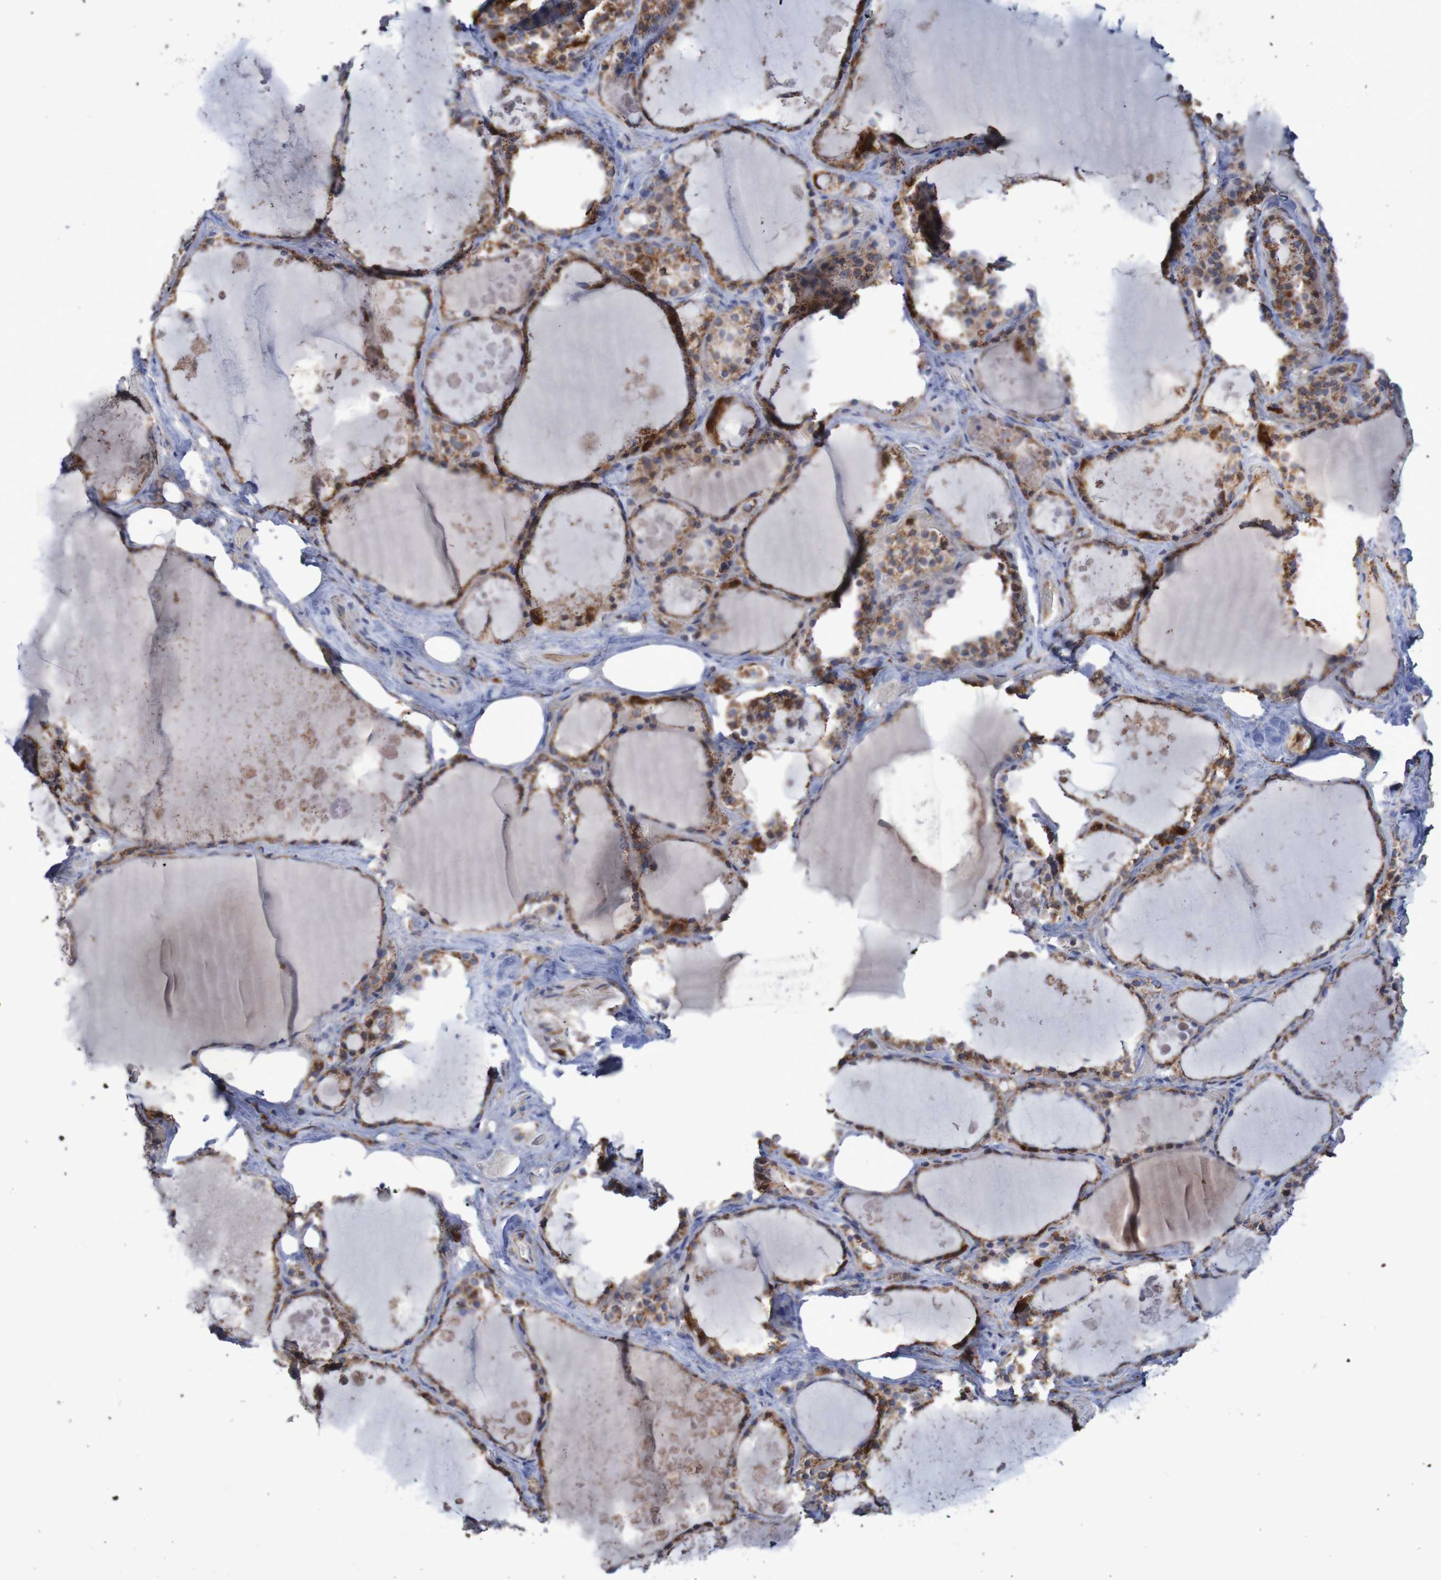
{"staining": {"intensity": "moderate", "quantity": ">75%", "location": "cytoplasmic/membranous"}, "tissue": "thyroid gland", "cell_type": "Glandular cells", "image_type": "normal", "snomed": [{"axis": "morphology", "description": "Normal tissue, NOS"}, {"axis": "topography", "description": "Thyroid gland"}], "caption": "This micrograph shows IHC staining of normal thyroid gland, with medium moderate cytoplasmic/membranous expression in about >75% of glandular cells.", "gene": "MMEL1", "patient": {"sex": "male", "age": 61}}